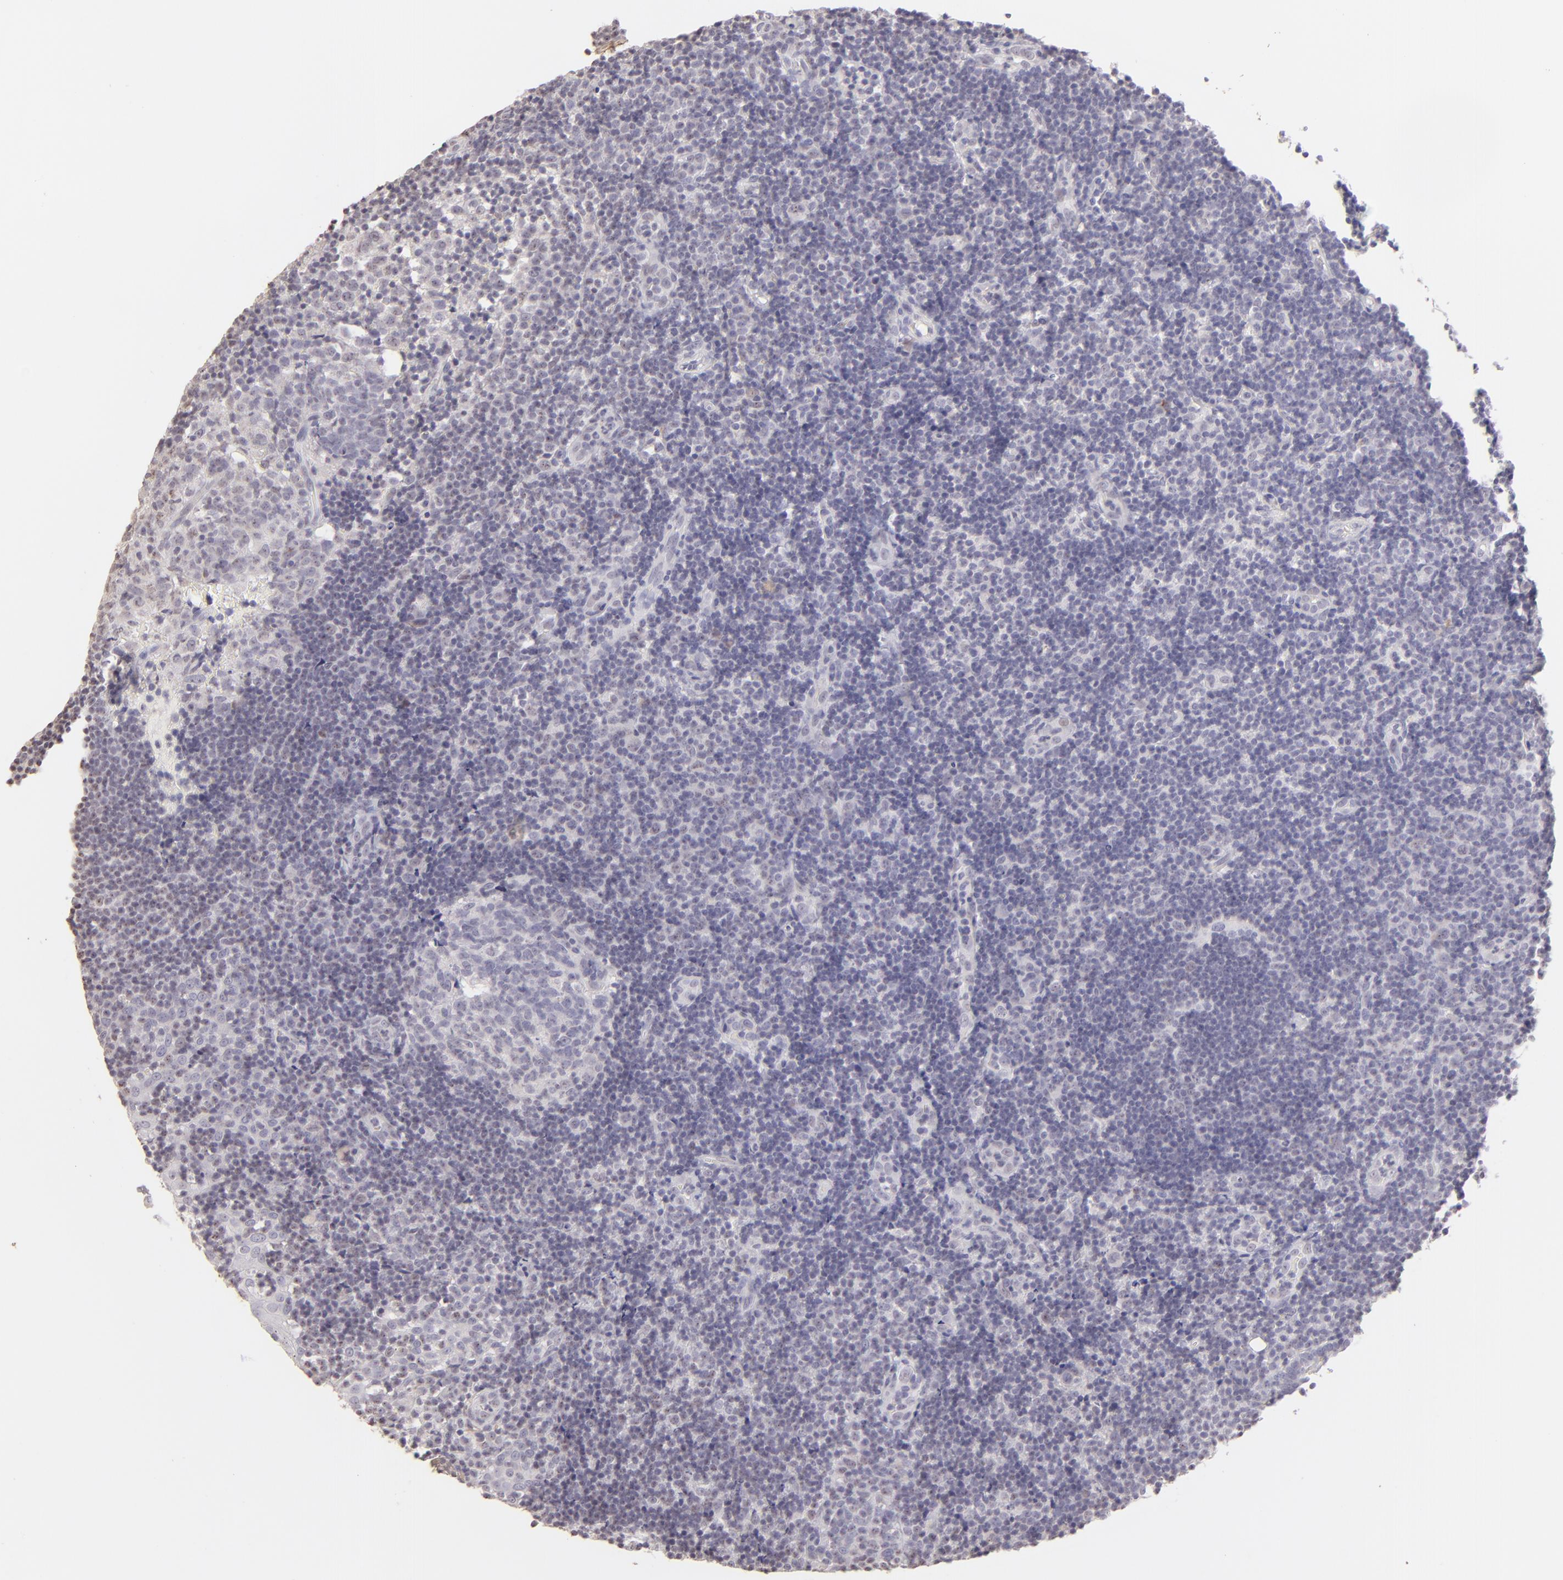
{"staining": {"intensity": "negative", "quantity": "none", "location": "none"}, "tissue": "tonsil", "cell_type": "Germinal center cells", "image_type": "normal", "snomed": [{"axis": "morphology", "description": "Normal tissue, NOS"}, {"axis": "topography", "description": "Tonsil"}], "caption": "A histopathology image of human tonsil is negative for staining in germinal center cells. The staining was performed using DAB (3,3'-diaminobenzidine) to visualize the protein expression in brown, while the nuclei were stained in blue with hematoxylin (Magnification: 20x).", "gene": "MAGEA1", "patient": {"sex": "female", "age": 40}}